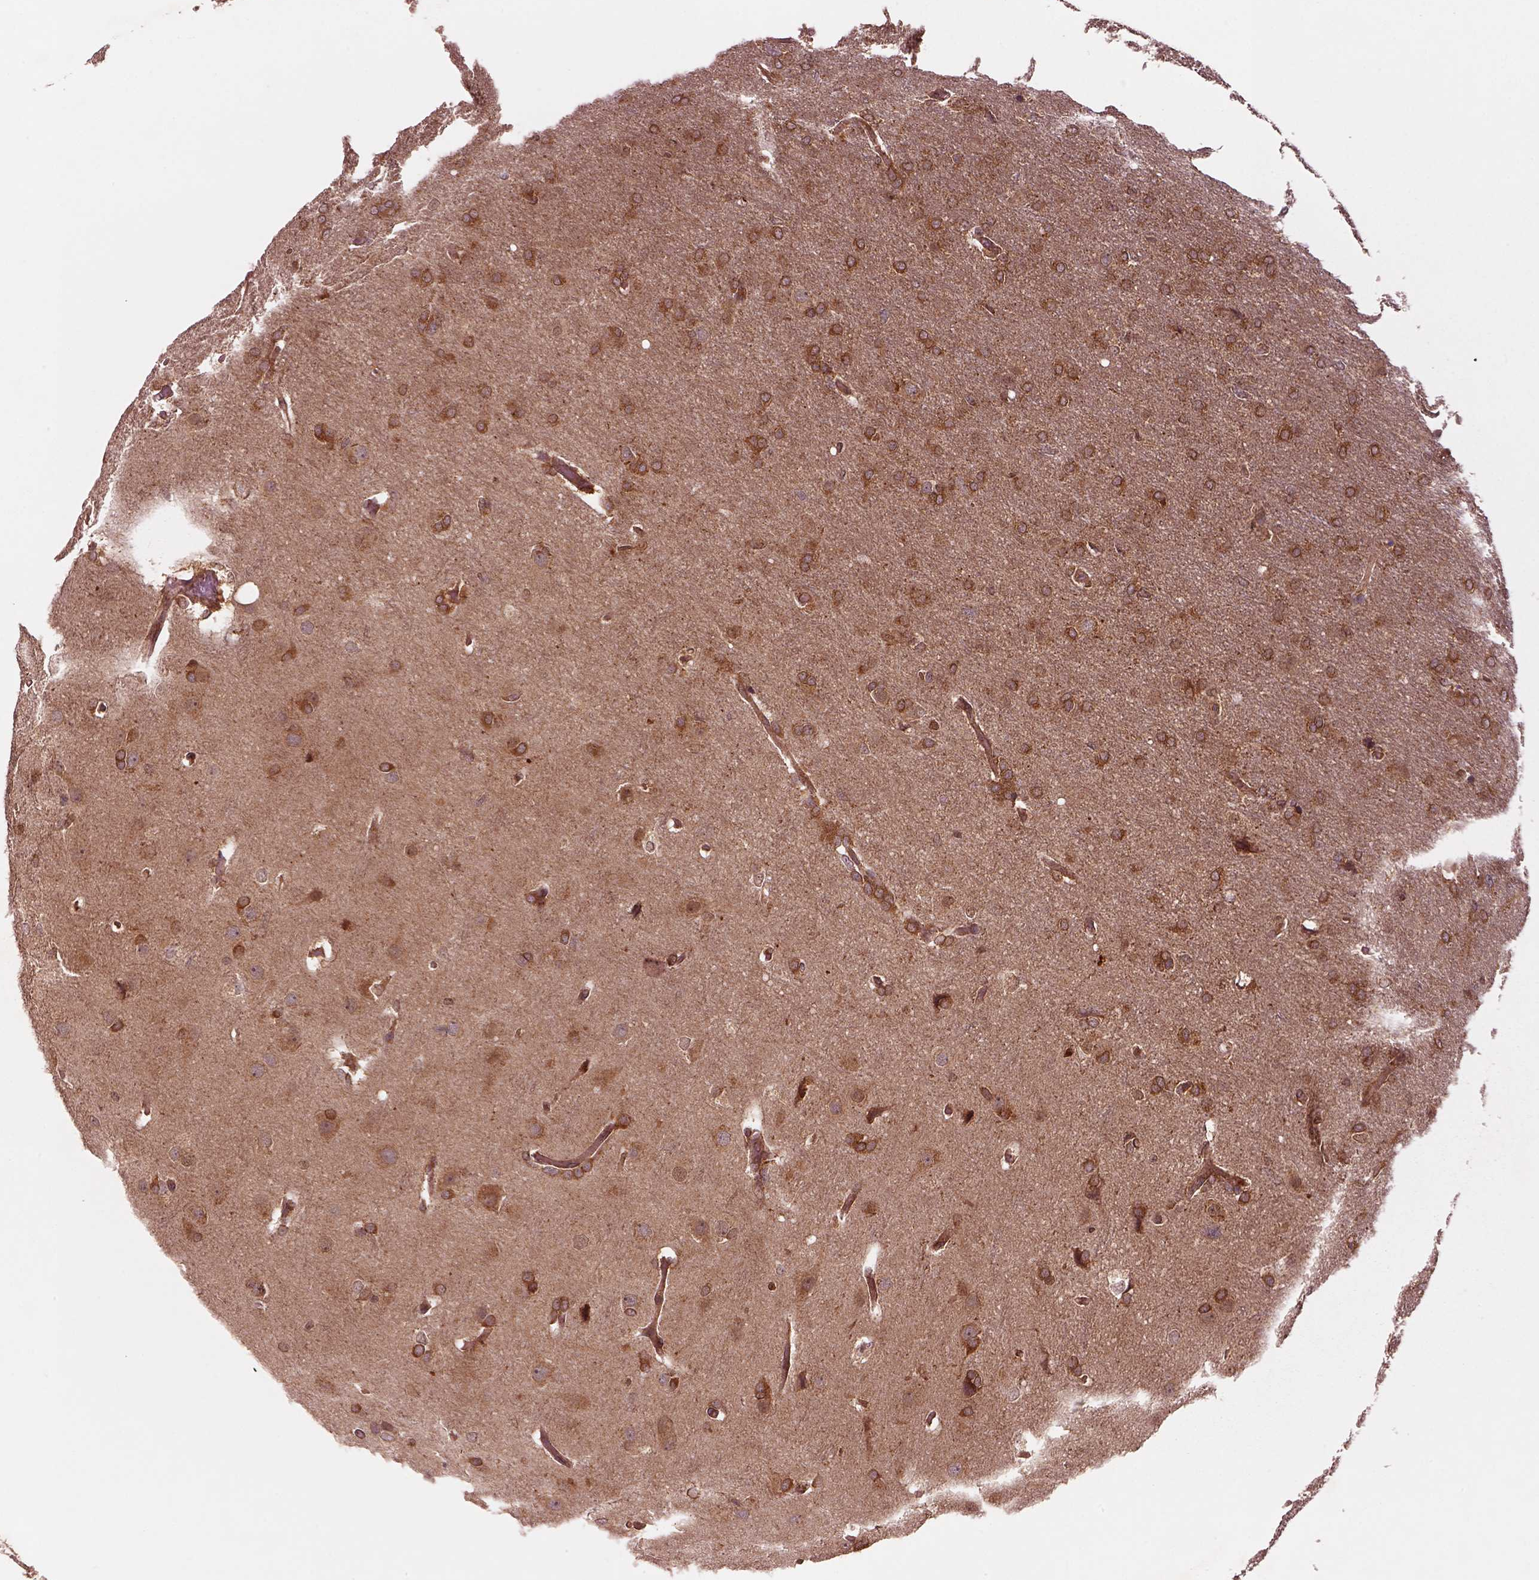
{"staining": {"intensity": "strong", "quantity": ">75%", "location": "cytoplasmic/membranous"}, "tissue": "glioma", "cell_type": "Tumor cells", "image_type": "cancer", "snomed": [{"axis": "morphology", "description": "Glioma, malignant, High grade"}, {"axis": "topography", "description": "Brain"}], "caption": "Protein staining of glioma tissue exhibits strong cytoplasmic/membranous expression in approximately >75% of tumor cells.", "gene": "WASHC2A", "patient": {"sex": "male", "age": 53}}